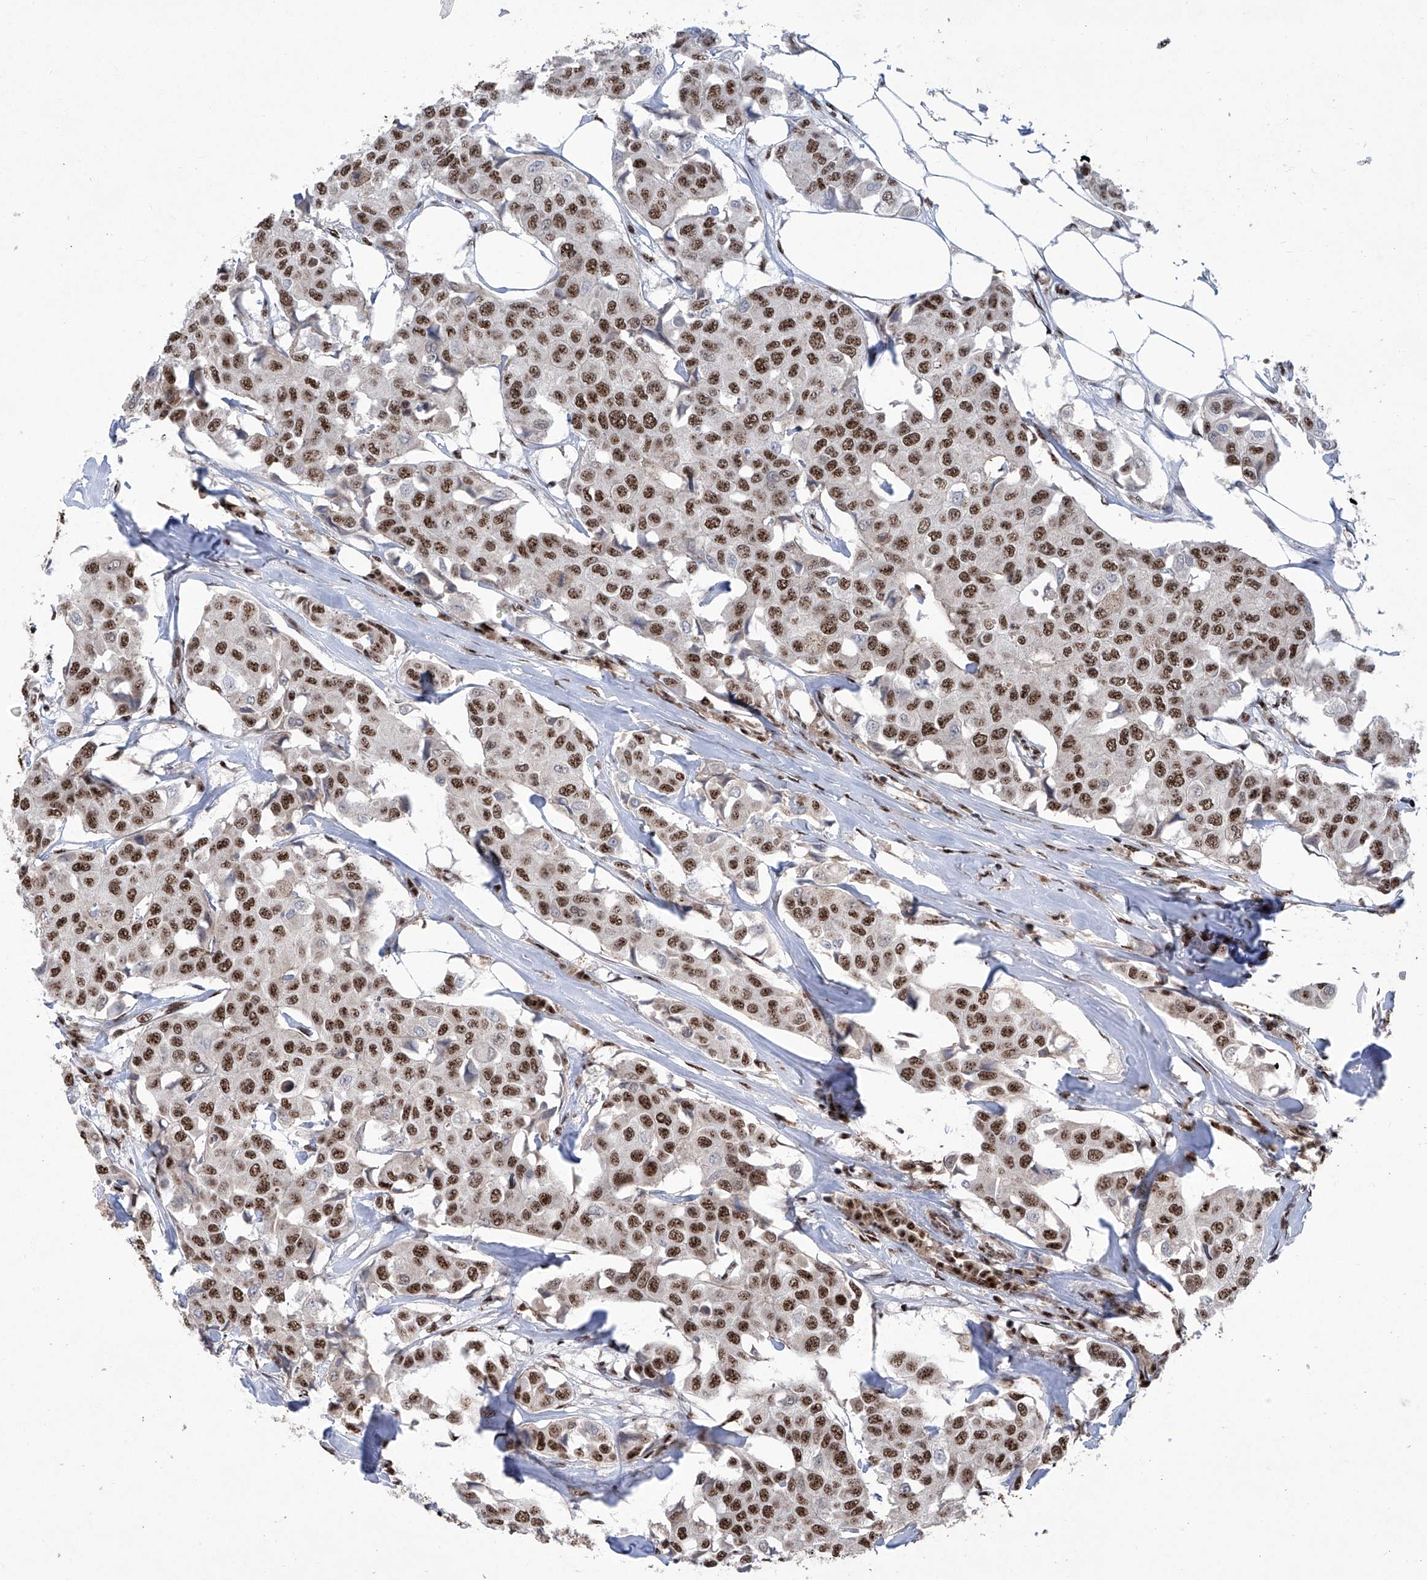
{"staining": {"intensity": "strong", "quantity": ">75%", "location": "nuclear"}, "tissue": "breast cancer", "cell_type": "Tumor cells", "image_type": "cancer", "snomed": [{"axis": "morphology", "description": "Duct carcinoma"}, {"axis": "topography", "description": "Breast"}], "caption": "The micrograph exhibits staining of breast cancer (infiltrating ductal carcinoma), revealing strong nuclear protein expression (brown color) within tumor cells. The staining is performed using DAB brown chromogen to label protein expression. The nuclei are counter-stained blue using hematoxylin.", "gene": "FBXL4", "patient": {"sex": "female", "age": 80}}